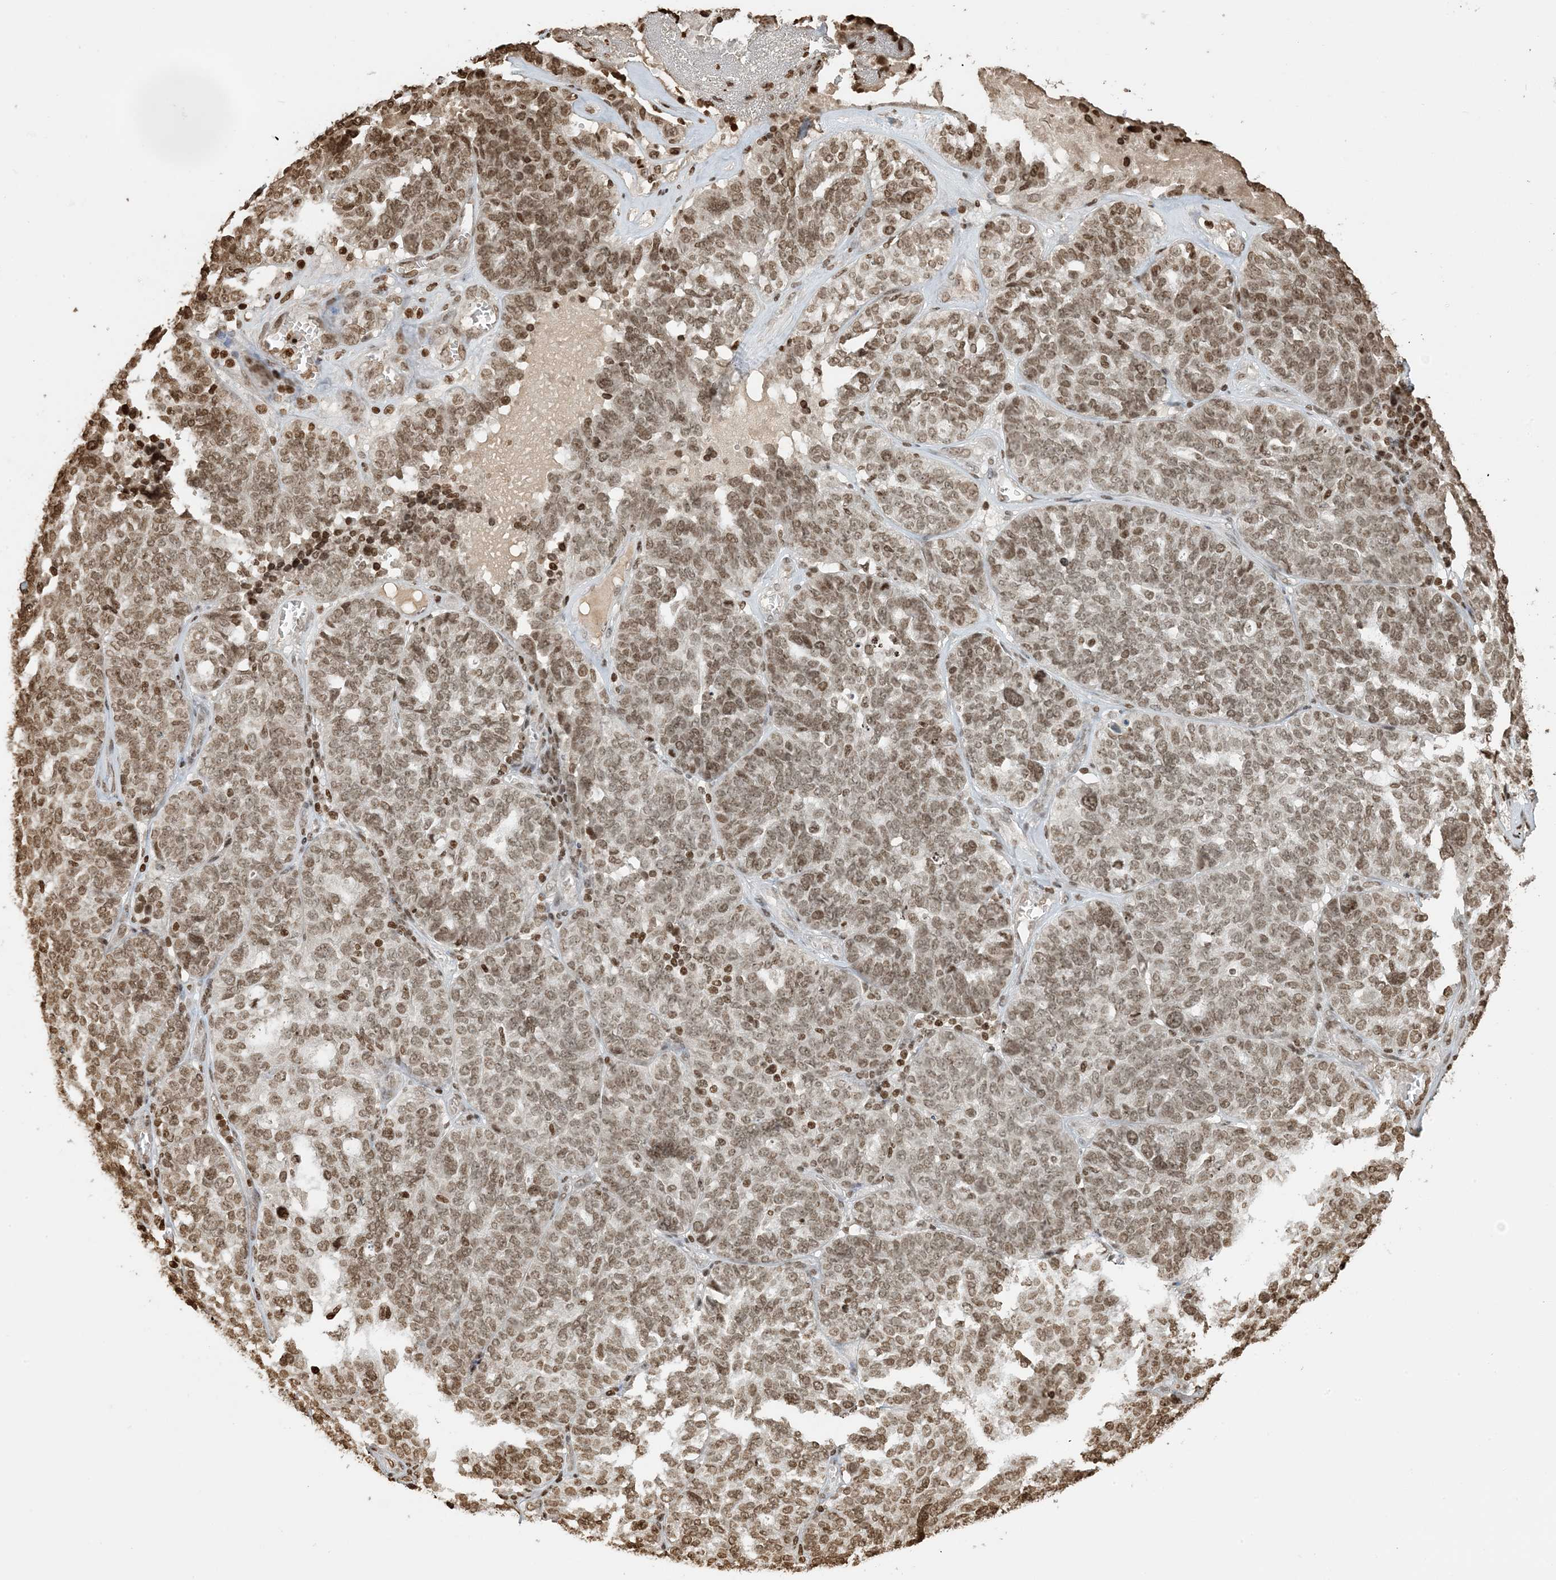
{"staining": {"intensity": "moderate", "quantity": ">75%", "location": "nuclear"}, "tissue": "ovarian cancer", "cell_type": "Tumor cells", "image_type": "cancer", "snomed": [{"axis": "morphology", "description": "Cystadenocarcinoma, serous, NOS"}, {"axis": "topography", "description": "Ovary"}], "caption": "Immunohistochemistry (DAB (3,3'-diaminobenzidine)) staining of human serous cystadenocarcinoma (ovarian) shows moderate nuclear protein positivity in approximately >75% of tumor cells. (brown staining indicates protein expression, while blue staining denotes nuclei).", "gene": "H3-3B", "patient": {"sex": "female", "age": 59}}